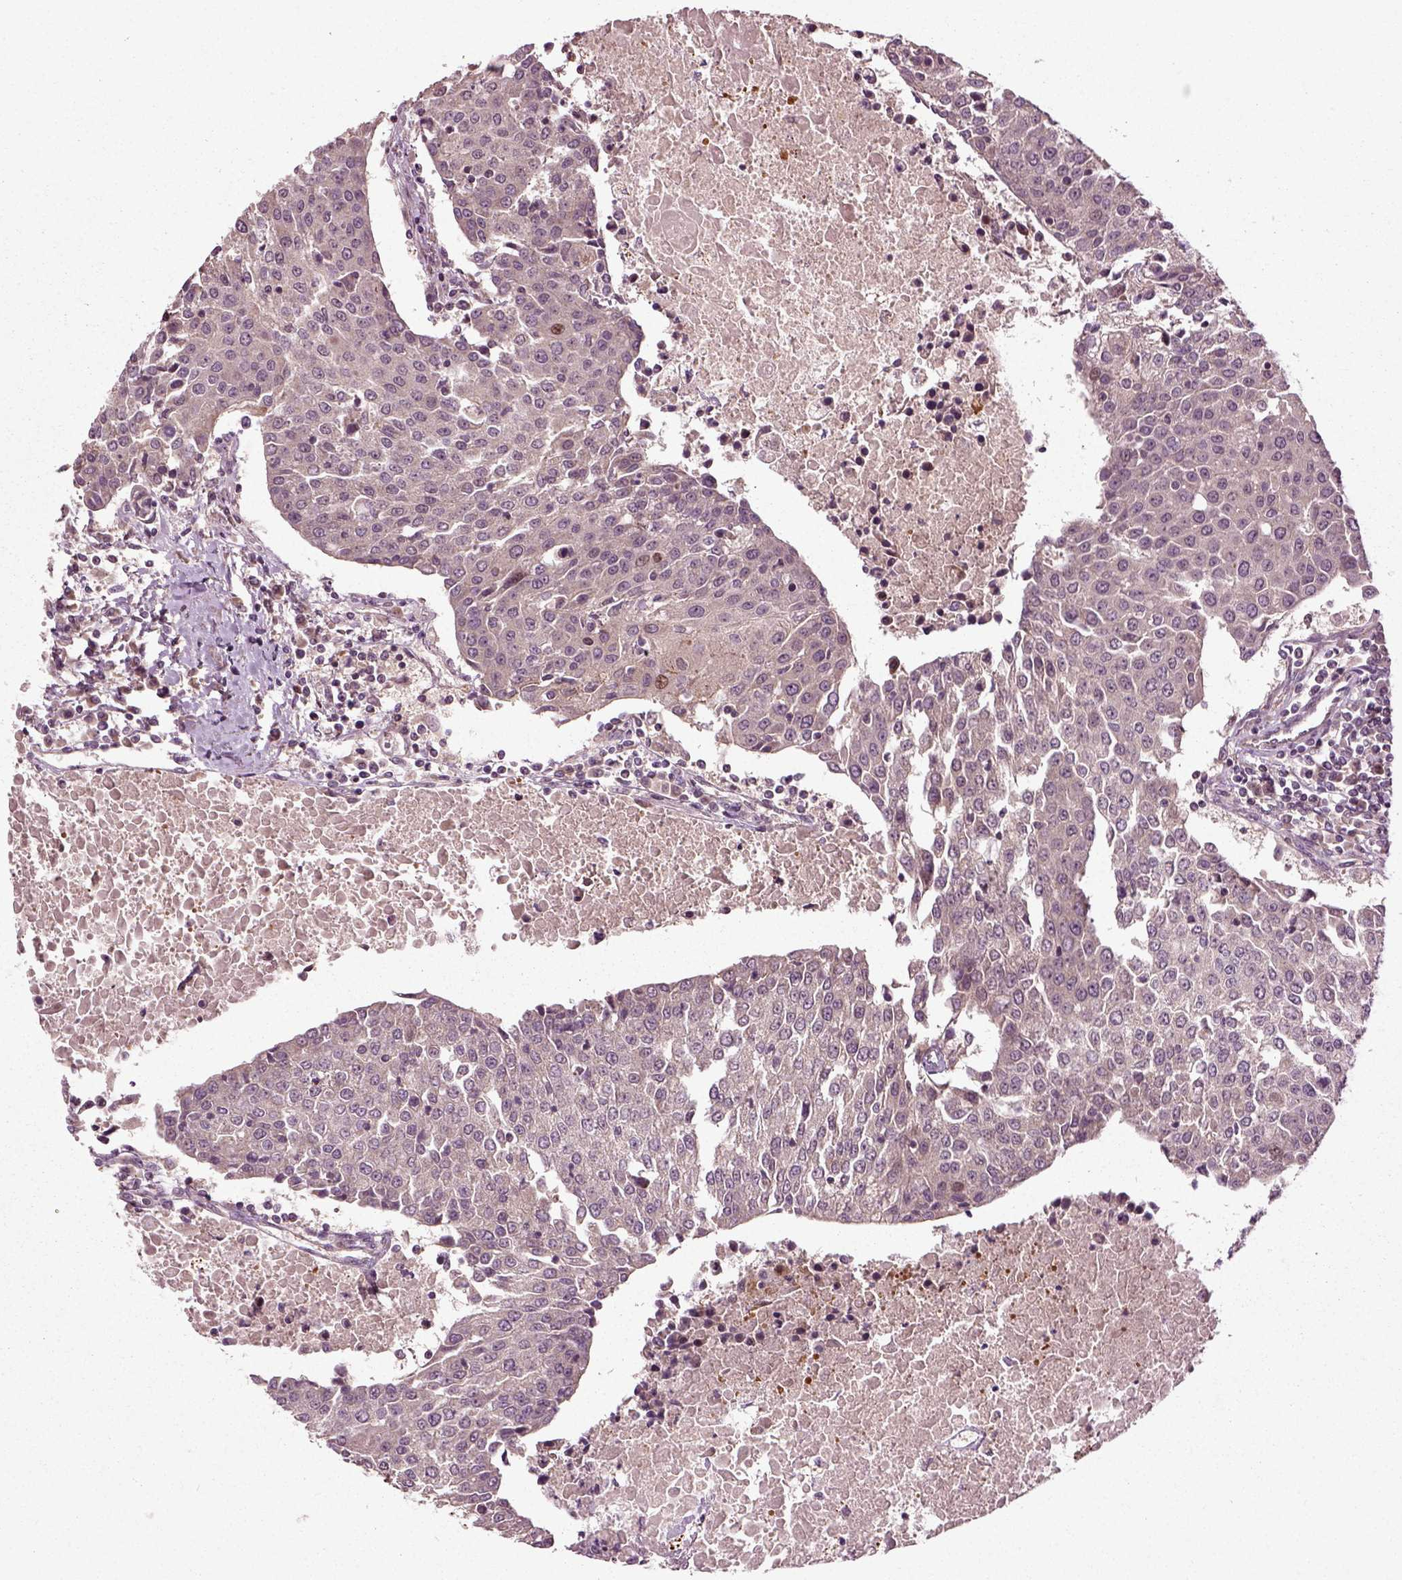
{"staining": {"intensity": "negative", "quantity": "none", "location": "none"}, "tissue": "urothelial cancer", "cell_type": "Tumor cells", "image_type": "cancer", "snomed": [{"axis": "morphology", "description": "Urothelial carcinoma, High grade"}, {"axis": "topography", "description": "Urinary bladder"}], "caption": "Protein analysis of urothelial cancer reveals no significant positivity in tumor cells. (Stains: DAB immunohistochemistry (IHC) with hematoxylin counter stain, Microscopy: brightfield microscopy at high magnification).", "gene": "PLCD3", "patient": {"sex": "female", "age": 85}}